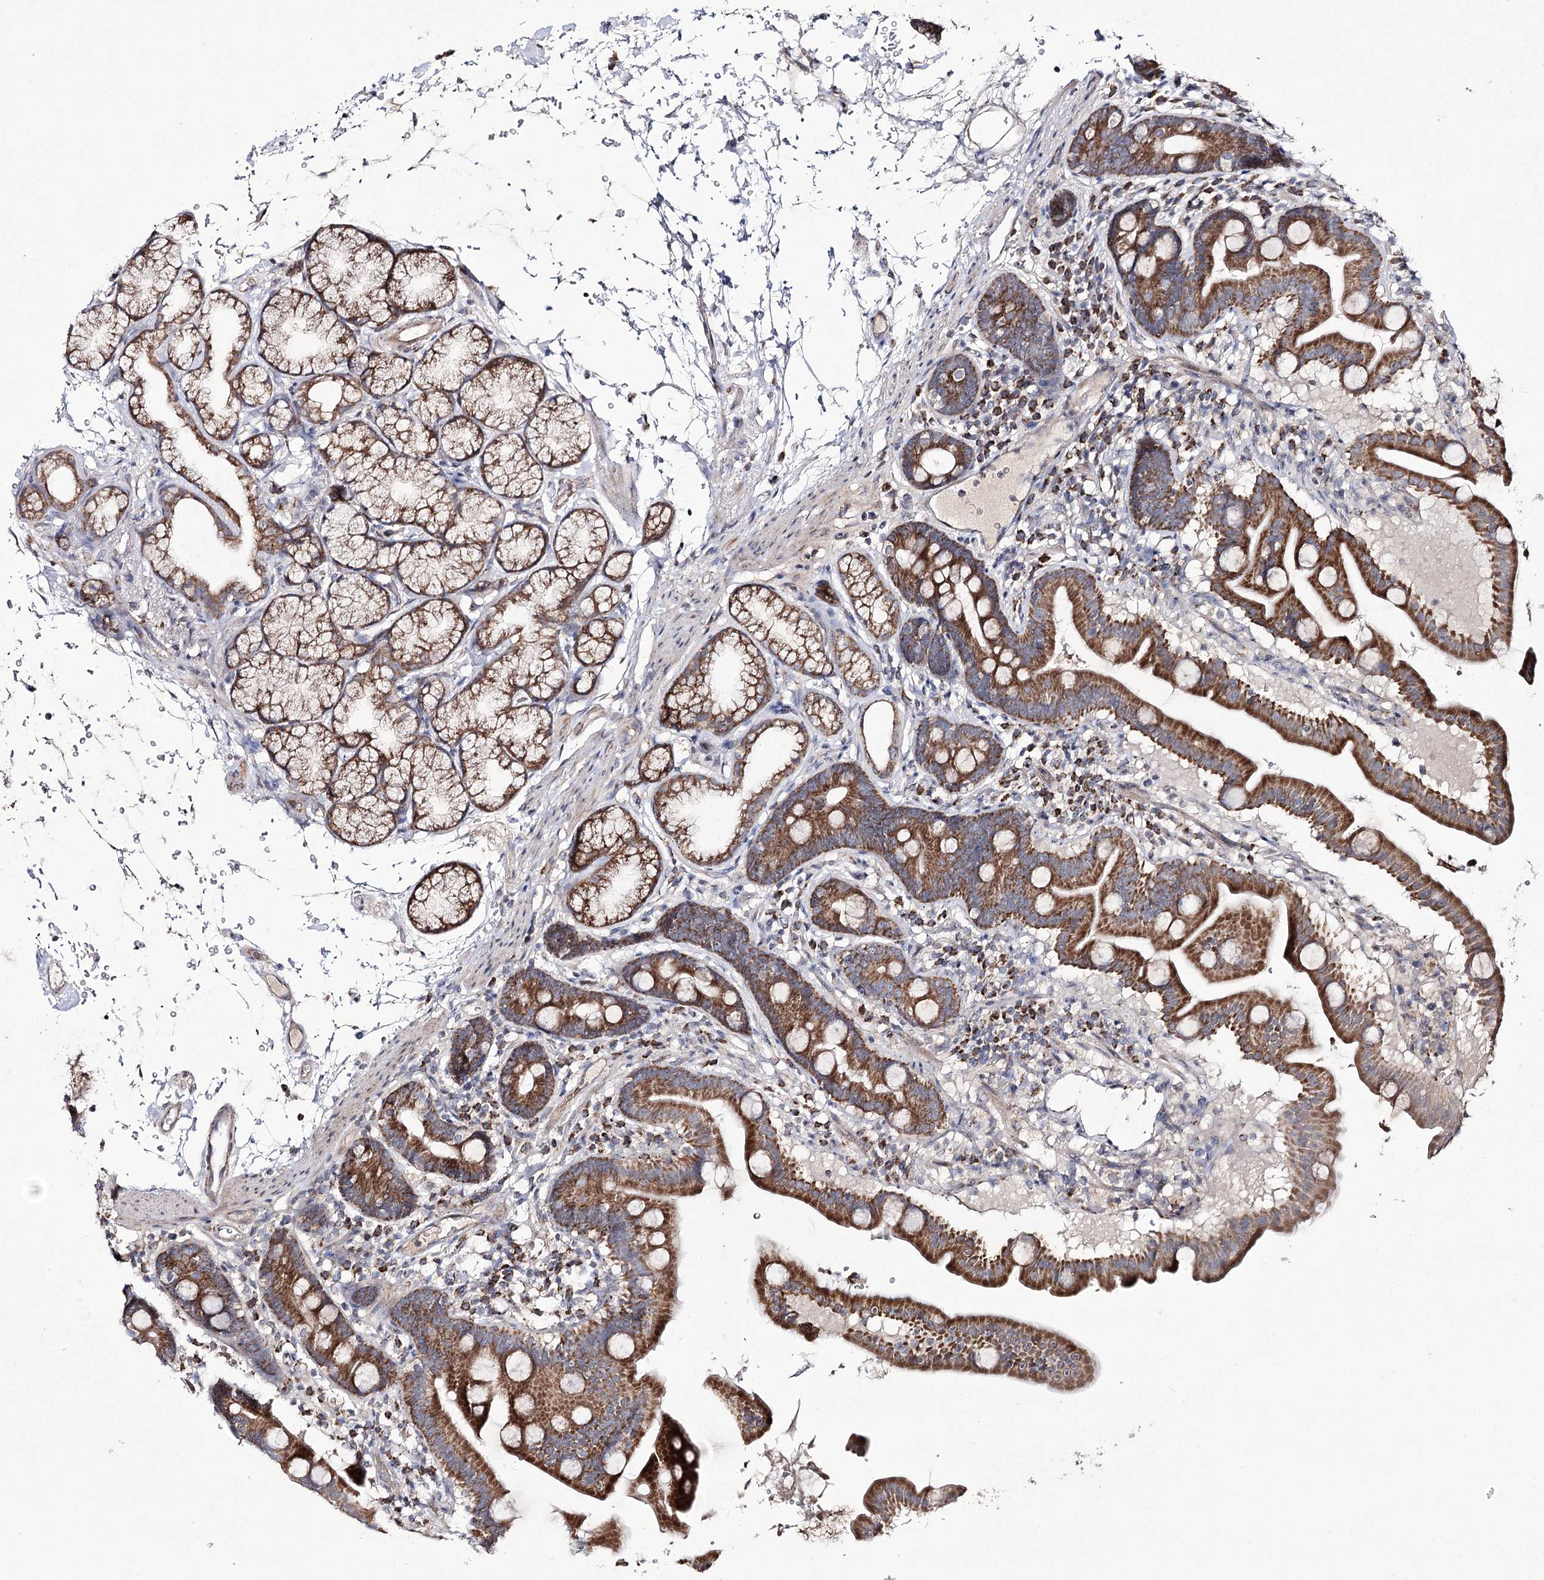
{"staining": {"intensity": "moderate", "quantity": ">75%", "location": "cytoplasmic/membranous"}, "tissue": "duodenum", "cell_type": "Glandular cells", "image_type": "normal", "snomed": [{"axis": "morphology", "description": "Normal tissue, NOS"}, {"axis": "topography", "description": "Duodenum"}], "caption": "IHC of benign duodenum displays medium levels of moderate cytoplasmic/membranous positivity in about >75% of glandular cells. Nuclei are stained in blue.", "gene": "NADK2", "patient": {"sex": "male", "age": 54}}